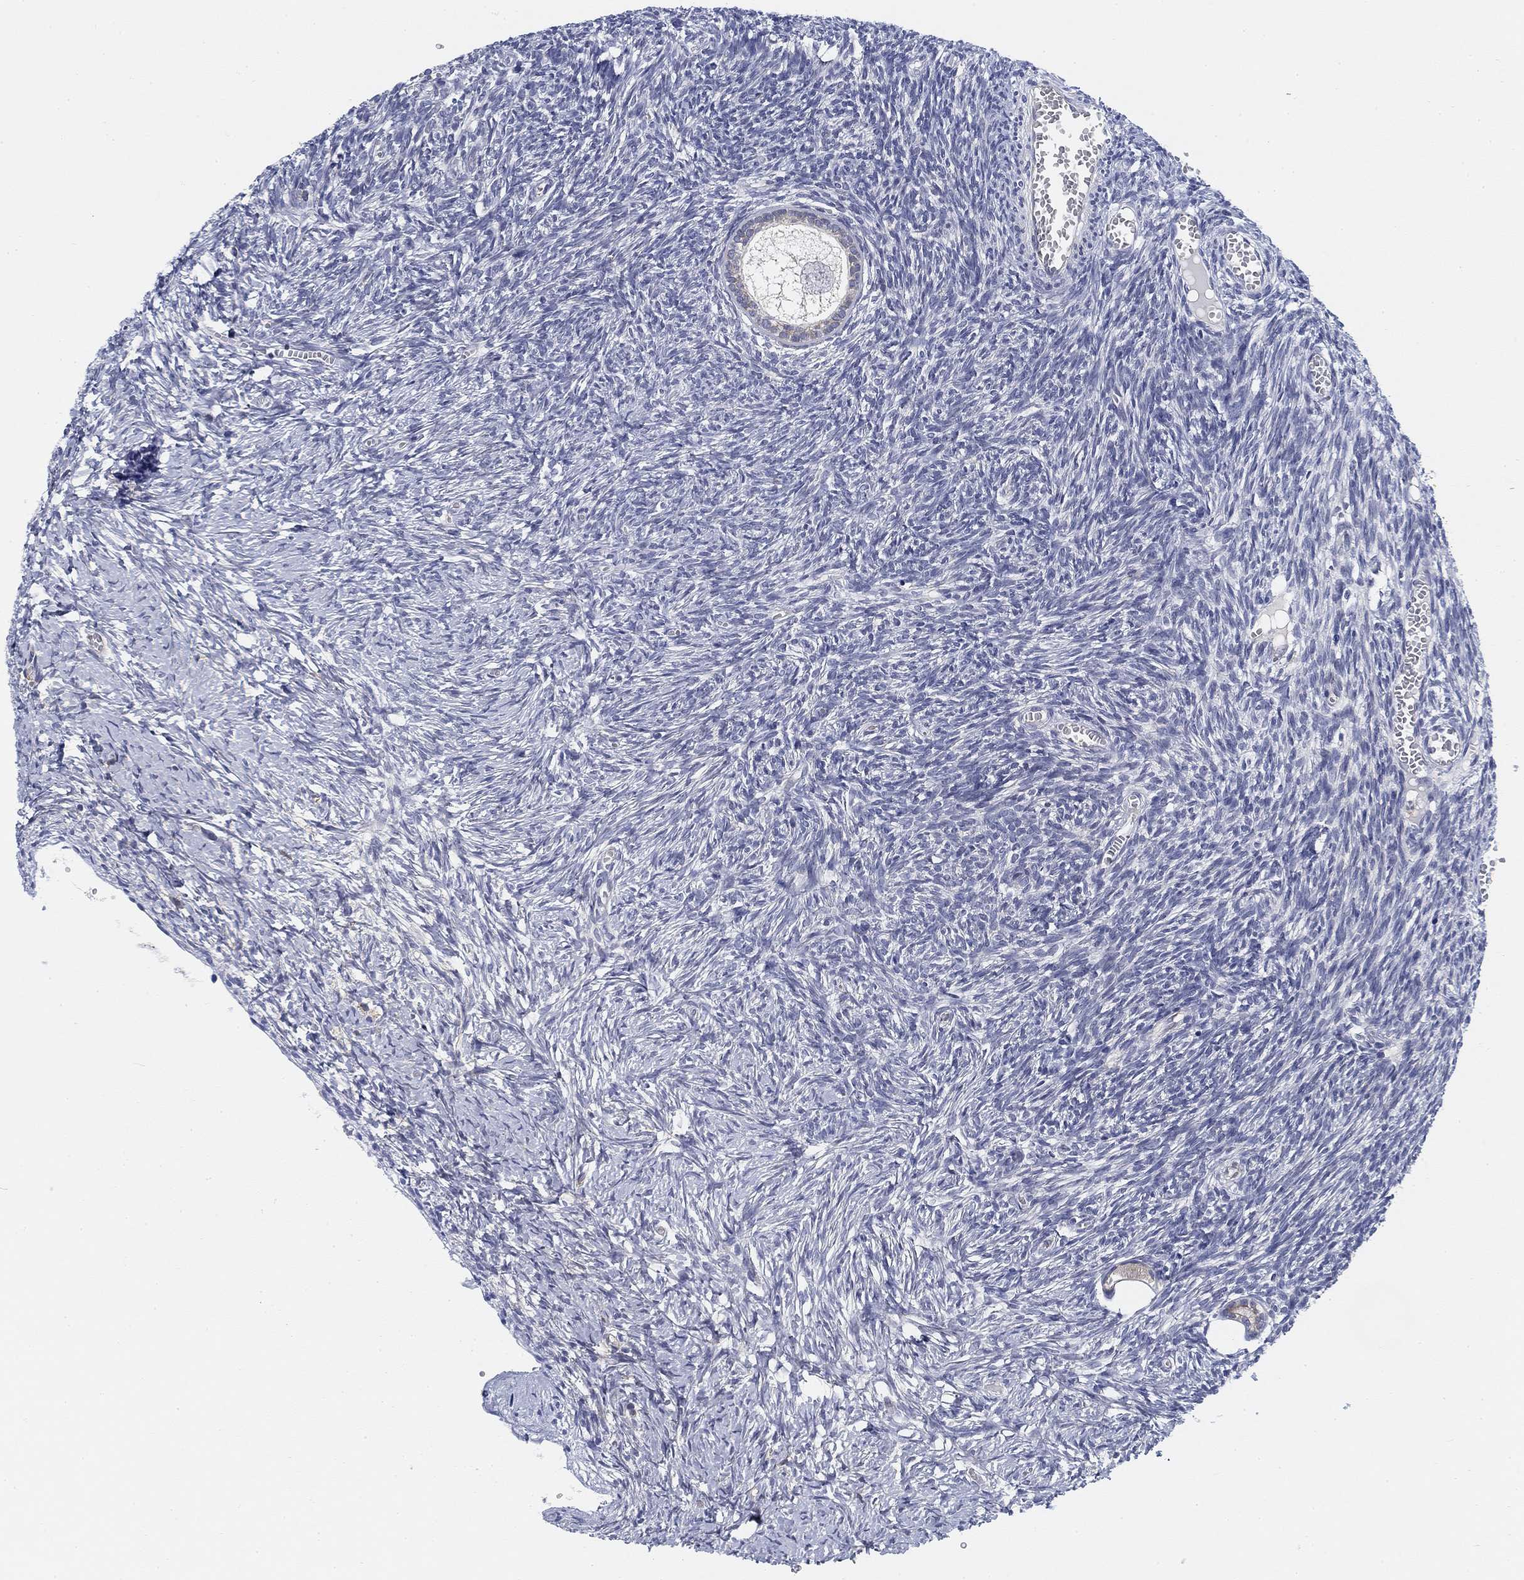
{"staining": {"intensity": "negative", "quantity": "none", "location": "none"}, "tissue": "ovary", "cell_type": "Follicle cells", "image_type": "normal", "snomed": [{"axis": "morphology", "description": "Normal tissue, NOS"}, {"axis": "topography", "description": "Ovary"}], "caption": "The micrograph reveals no significant positivity in follicle cells of ovary. The staining is performed using DAB (3,3'-diaminobenzidine) brown chromogen with nuclei counter-stained in using hematoxylin.", "gene": "SLC2A5", "patient": {"sex": "female", "age": 43}}